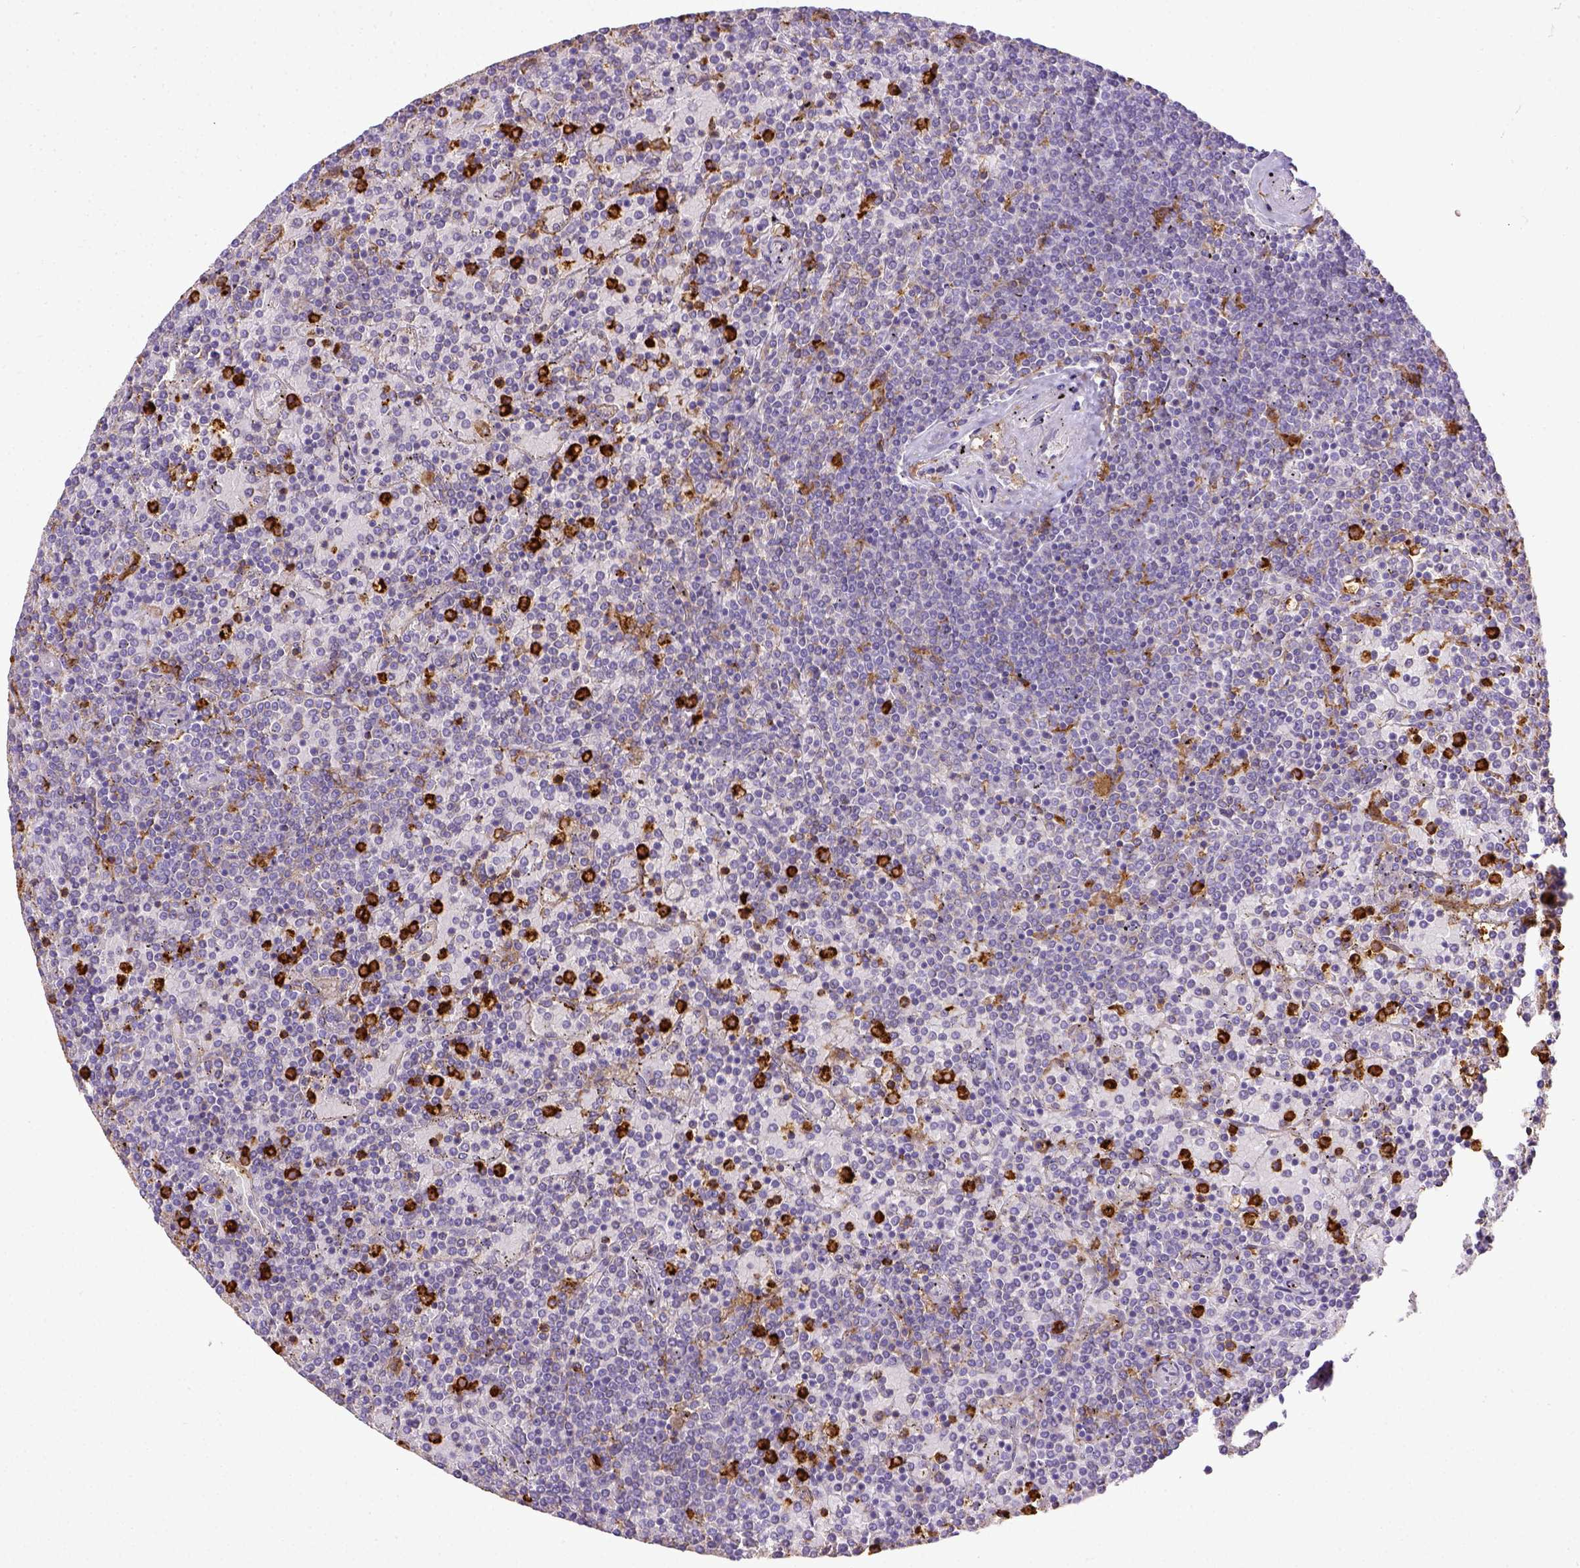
{"staining": {"intensity": "negative", "quantity": "none", "location": "none"}, "tissue": "lymphoma", "cell_type": "Tumor cells", "image_type": "cancer", "snomed": [{"axis": "morphology", "description": "Malignant lymphoma, non-Hodgkin's type, Low grade"}, {"axis": "topography", "description": "Spleen"}], "caption": "Immunohistochemistry histopathology image of malignant lymphoma, non-Hodgkin's type (low-grade) stained for a protein (brown), which displays no expression in tumor cells.", "gene": "ITGAM", "patient": {"sex": "female", "age": 77}}